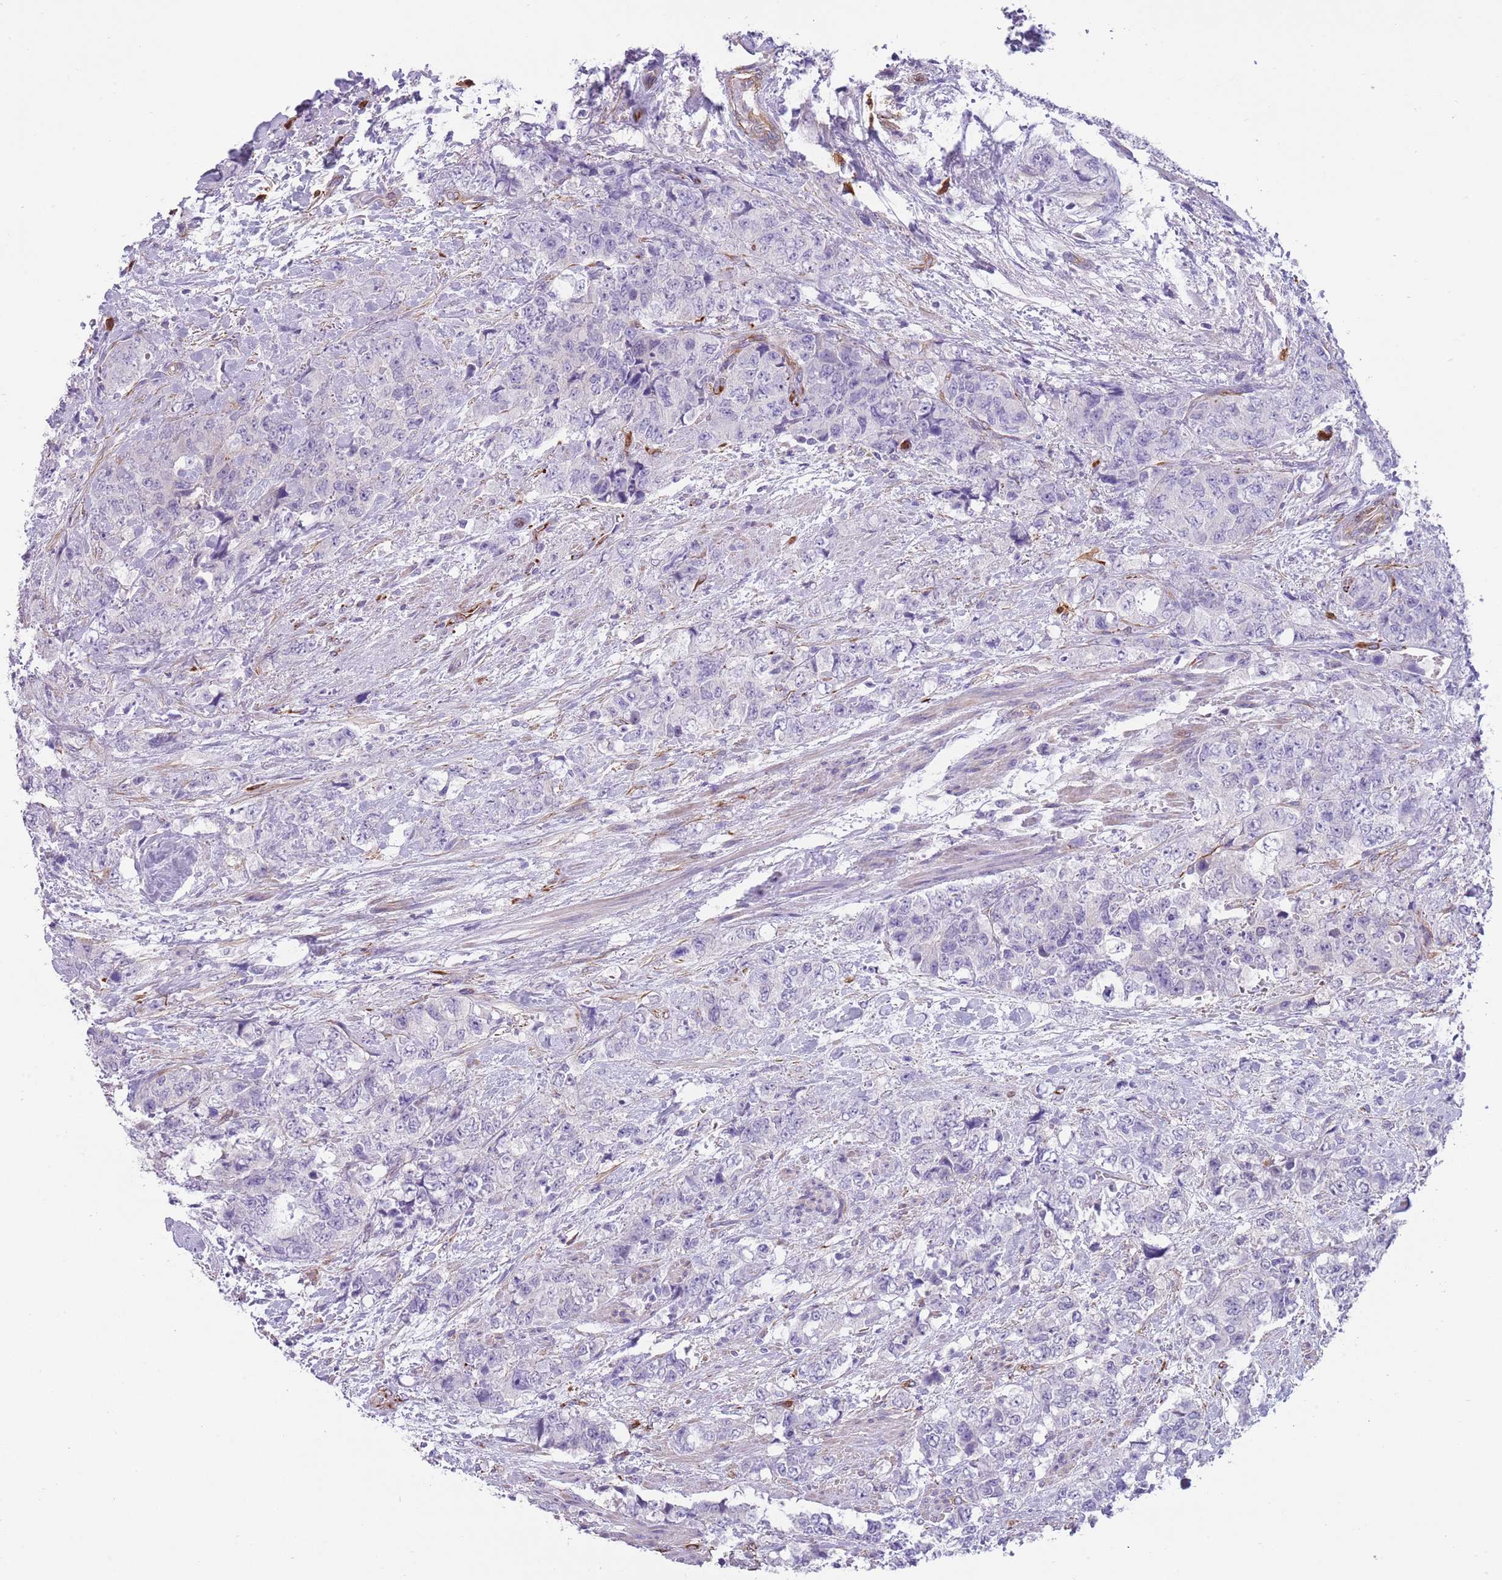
{"staining": {"intensity": "negative", "quantity": "none", "location": "none"}, "tissue": "urothelial cancer", "cell_type": "Tumor cells", "image_type": "cancer", "snomed": [{"axis": "morphology", "description": "Urothelial carcinoma, High grade"}, {"axis": "topography", "description": "Urinary bladder"}], "caption": "DAB immunohistochemical staining of human urothelial cancer shows no significant expression in tumor cells.", "gene": "TSGA13", "patient": {"sex": "female", "age": 78}}